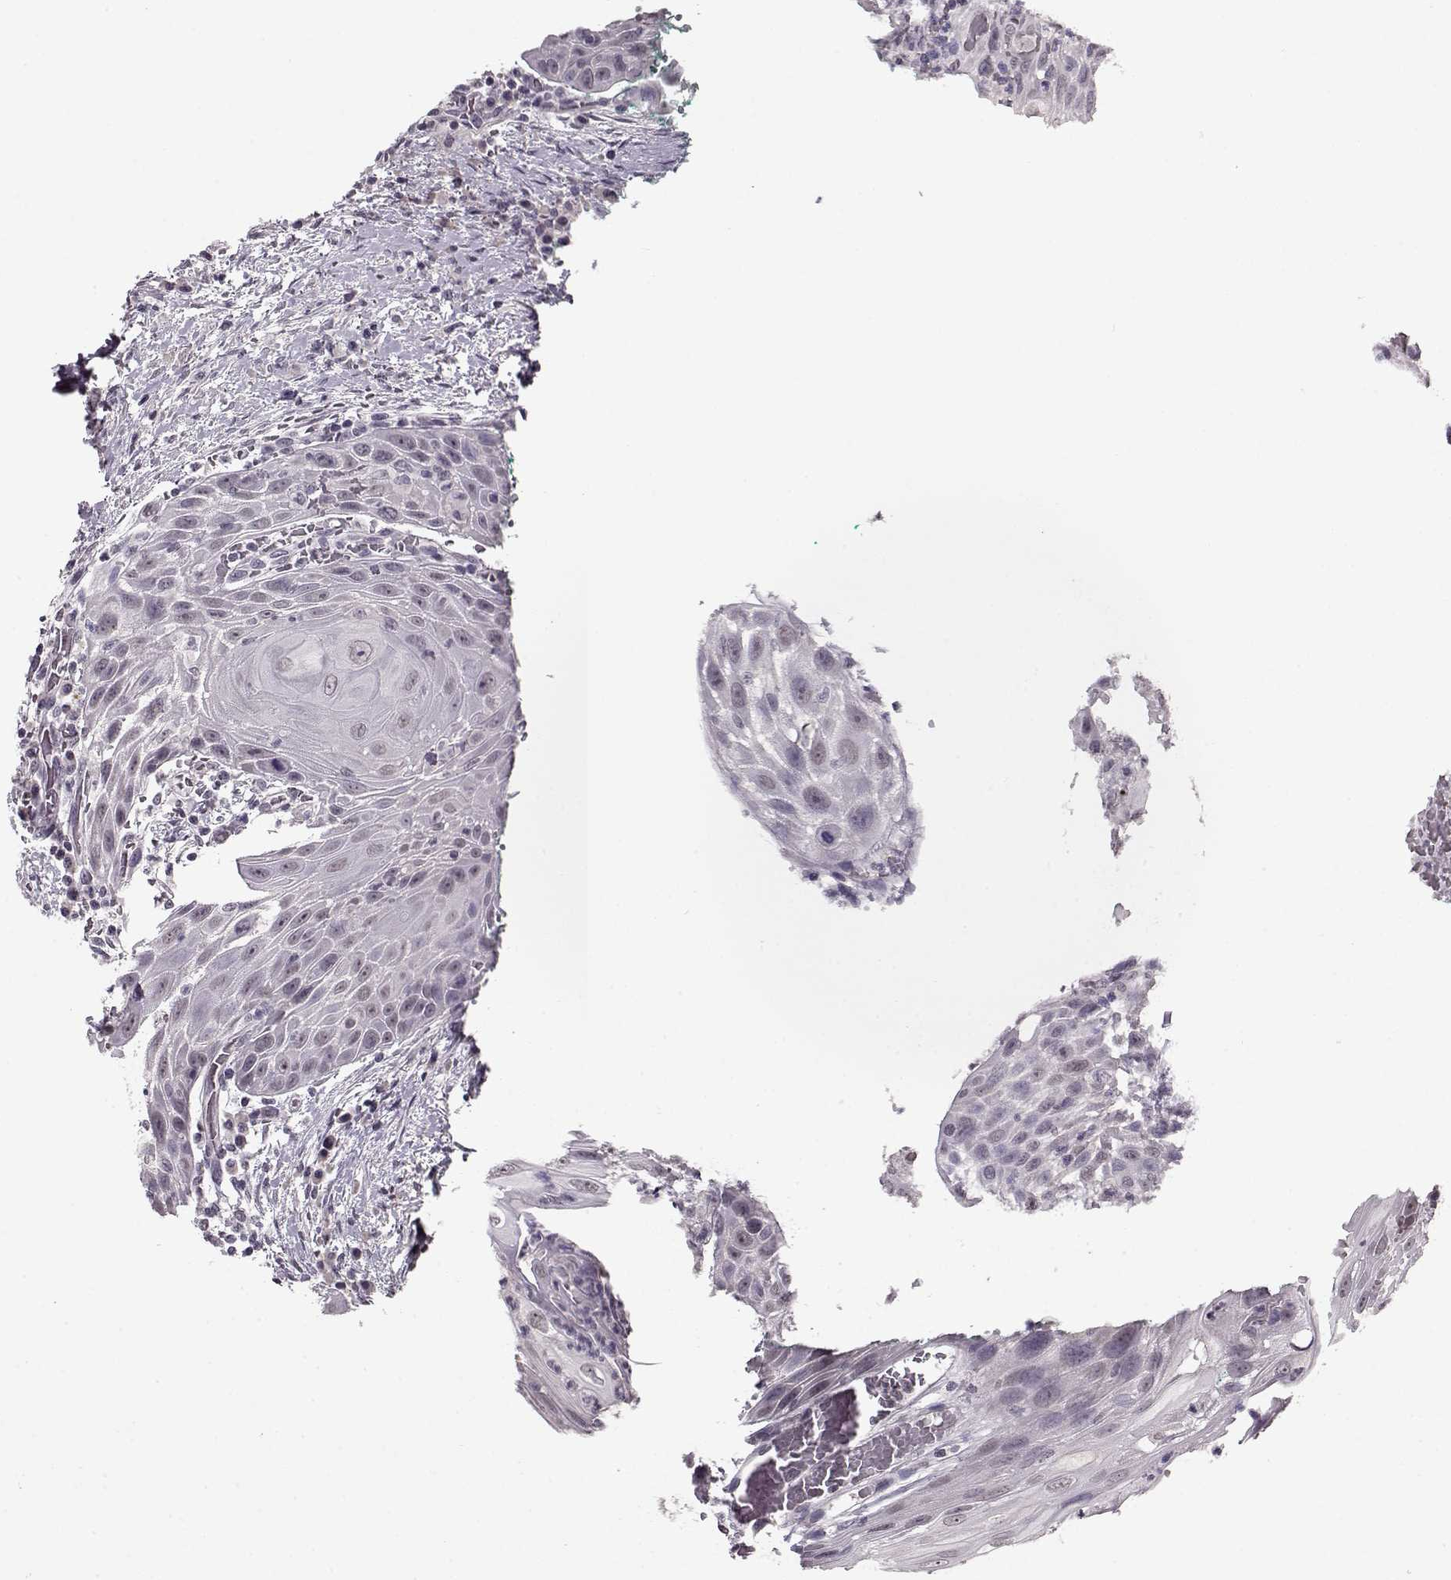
{"staining": {"intensity": "weak", "quantity": "<25%", "location": "nuclear"}, "tissue": "head and neck cancer", "cell_type": "Tumor cells", "image_type": "cancer", "snomed": [{"axis": "morphology", "description": "Squamous cell carcinoma, NOS"}, {"axis": "topography", "description": "Head-Neck"}], "caption": "Tumor cells are negative for brown protein staining in head and neck cancer.", "gene": "RP1L1", "patient": {"sex": "male", "age": 69}}